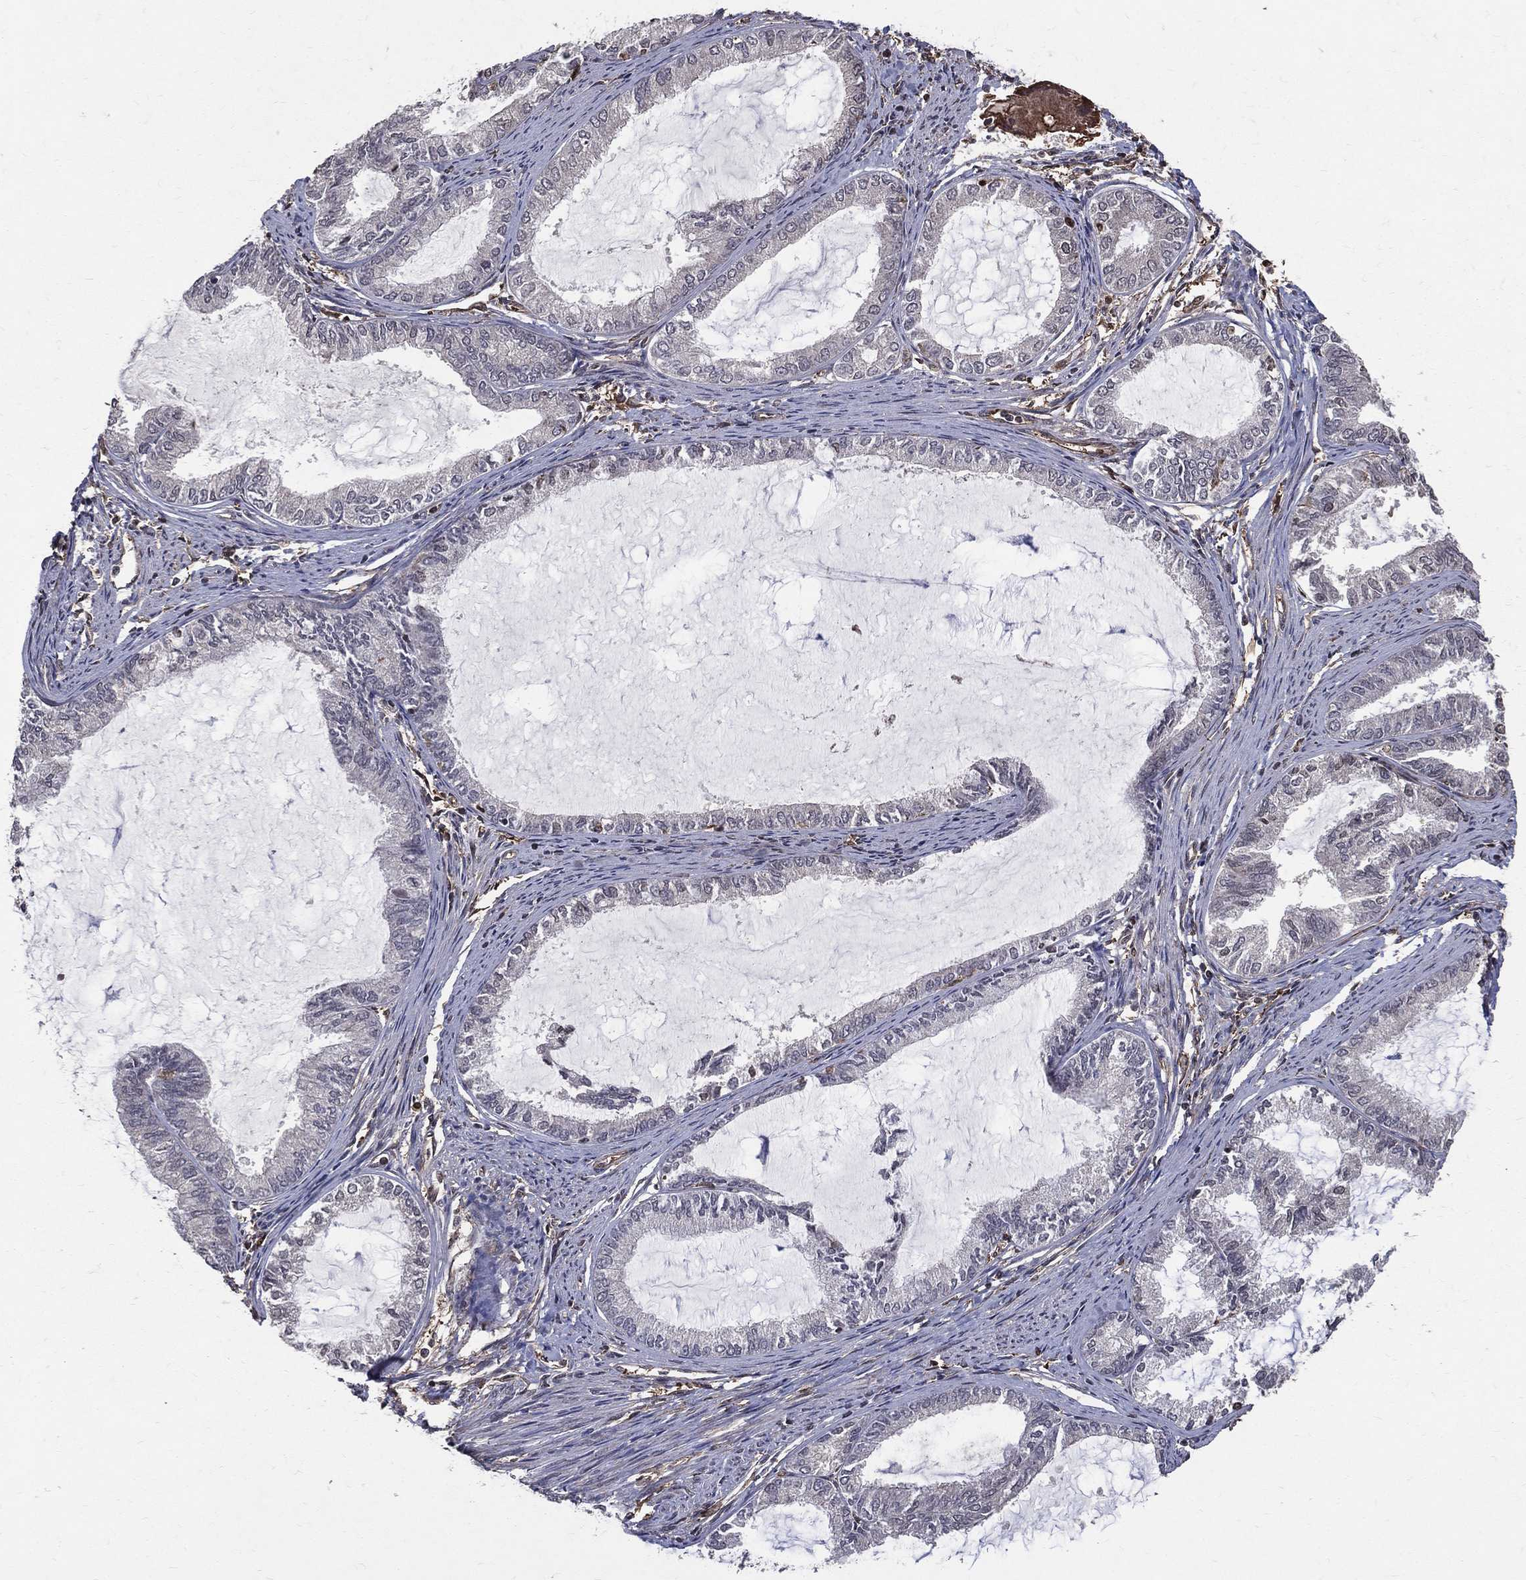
{"staining": {"intensity": "negative", "quantity": "none", "location": "none"}, "tissue": "endometrial cancer", "cell_type": "Tumor cells", "image_type": "cancer", "snomed": [{"axis": "morphology", "description": "Adenocarcinoma, NOS"}, {"axis": "topography", "description": "Endometrium"}], "caption": "The photomicrograph exhibits no significant positivity in tumor cells of endometrial cancer. (Immunohistochemistry (ihc), brightfield microscopy, high magnification).", "gene": "DPYSL2", "patient": {"sex": "female", "age": 86}}